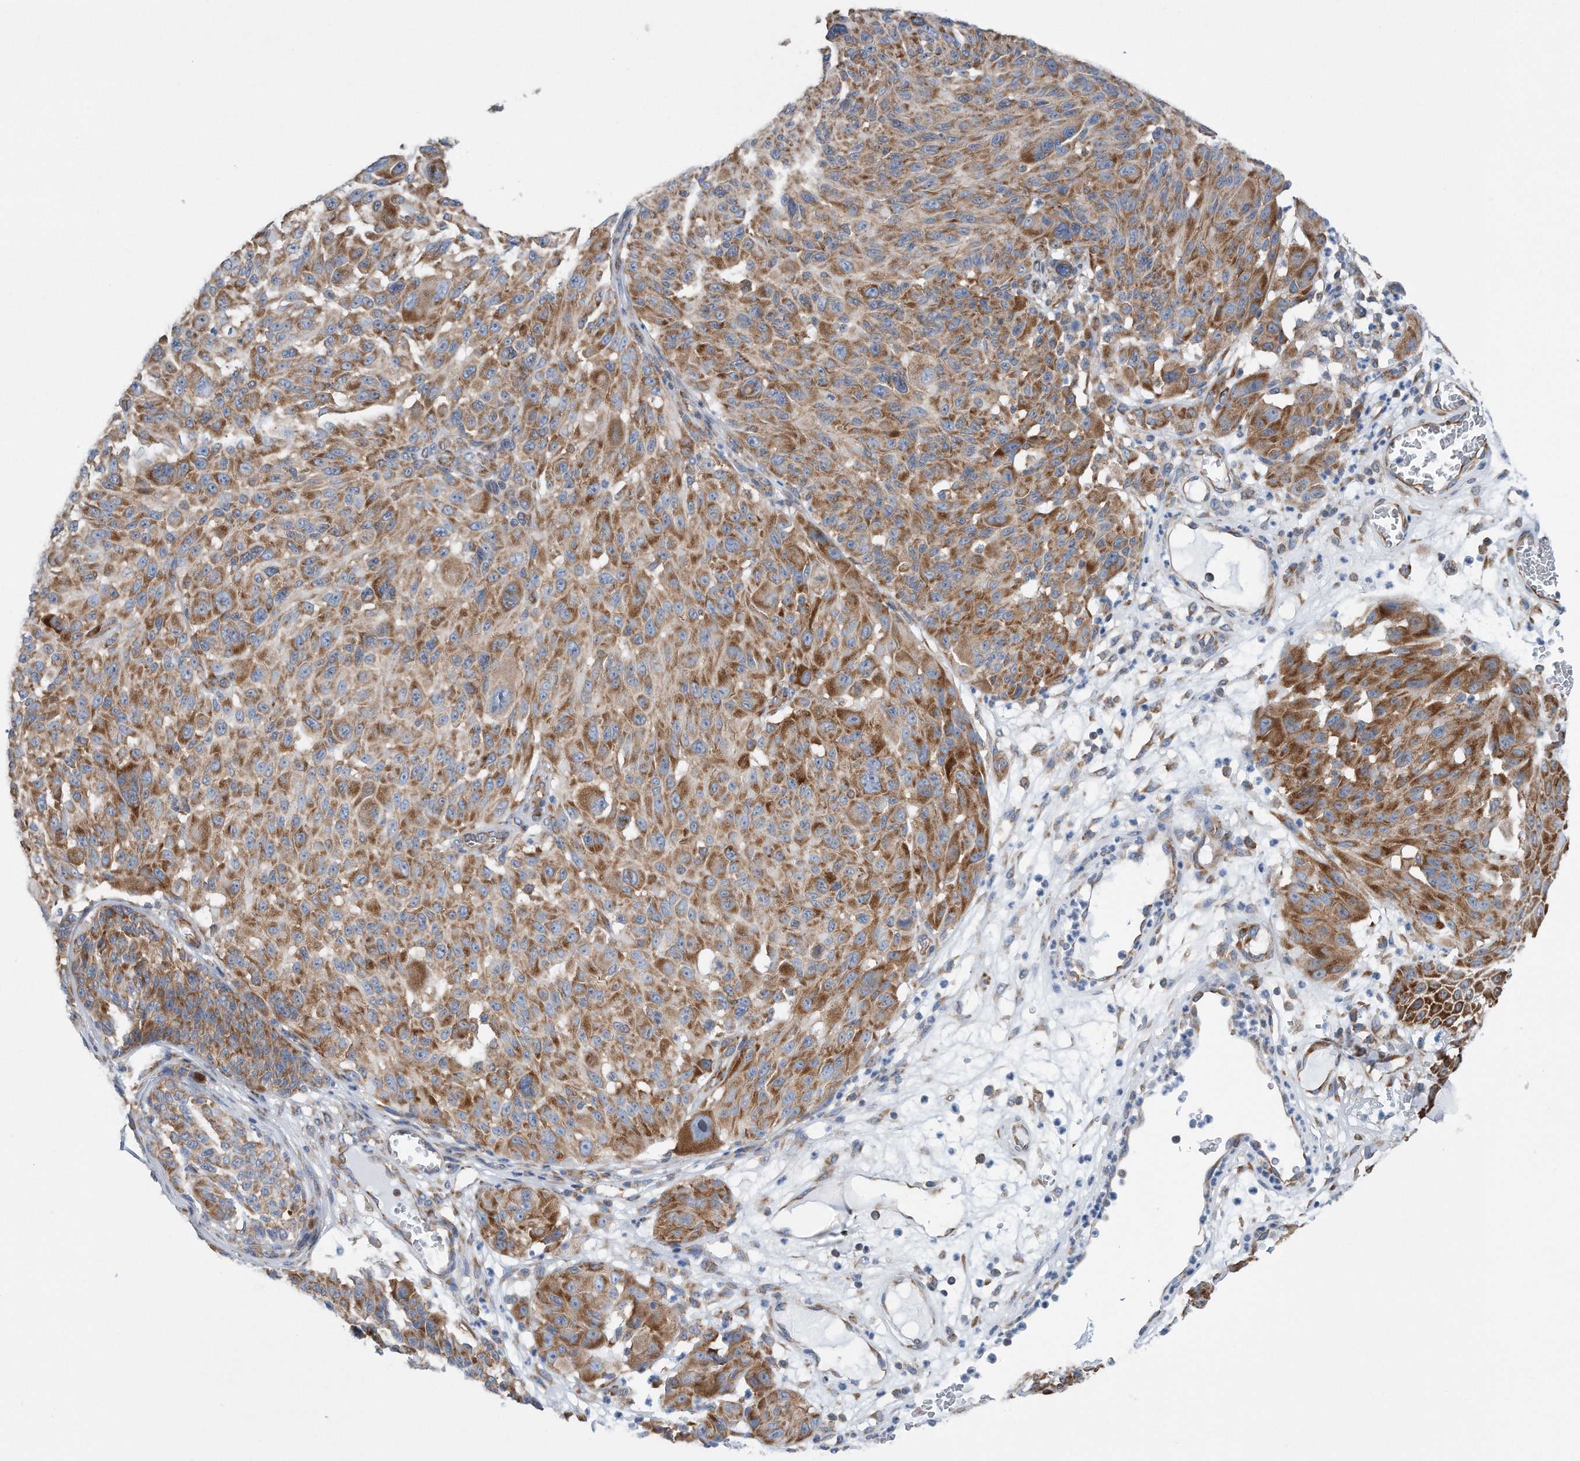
{"staining": {"intensity": "moderate", "quantity": ">75%", "location": "cytoplasmic/membranous"}, "tissue": "melanoma", "cell_type": "Tumor cells", "image_type": "cancer", "snomed": [{"axis": "morphology", "description": "Malignant melanoma, NOS"}, {"axis": "topography", "description": "Skin"}], "caption": "Immunohistochemistry of human melanoma demonstrates medium levels of moderate cytoplasmic/membranous expression in approximately >75% of tumor cells.", "gene": "RPL26L1", "patient": {"sex": "male", "age": 83}}